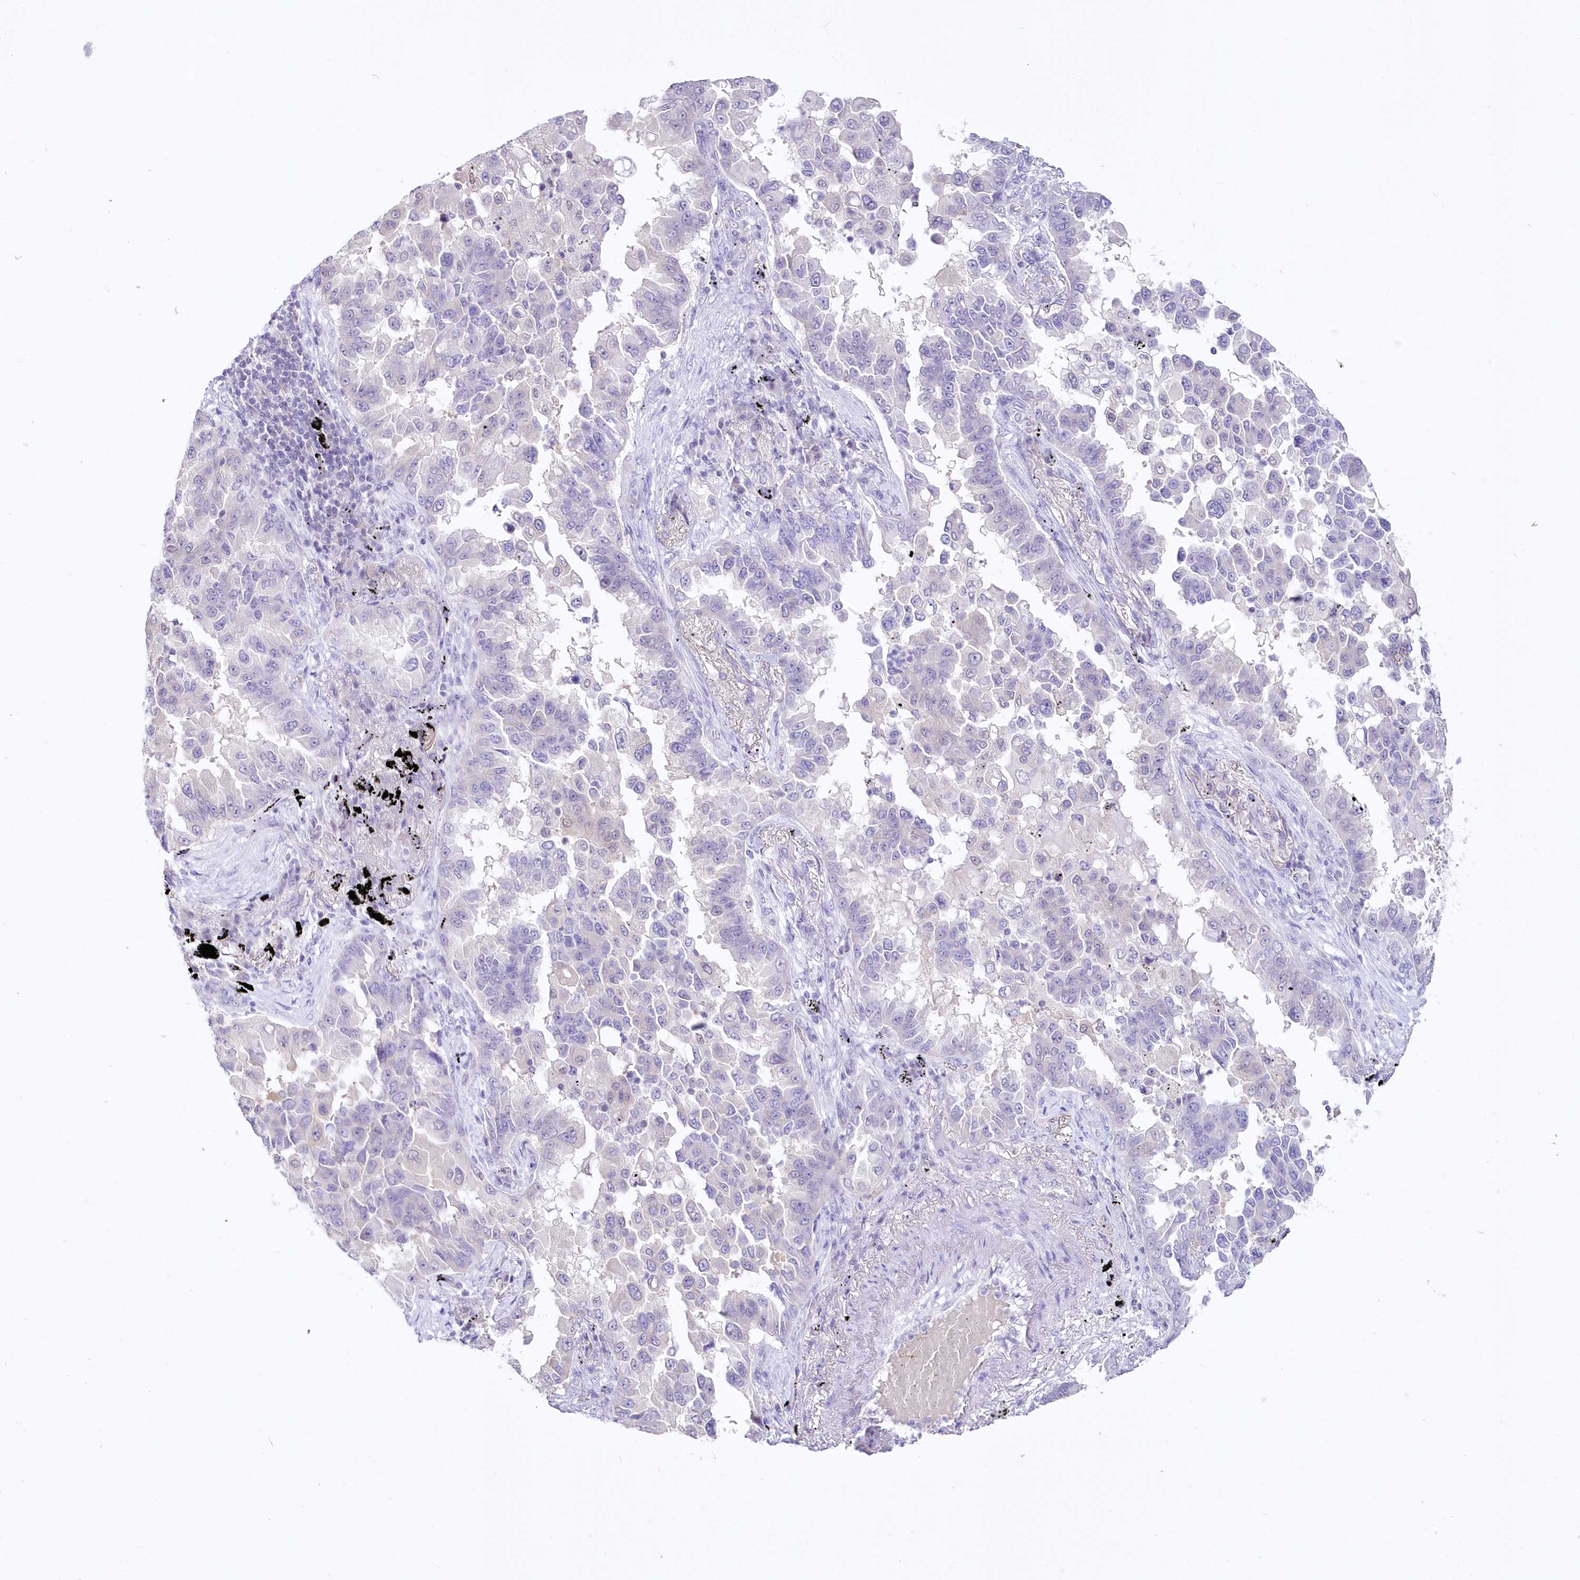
{"staining": {"intensity": "negative", "quantity": "none", "location": "none"}, "tissue": "lung cancer", "cell_type": "Tumor cells", "image_type": "cancer", "snomed": [{"axis": "morphology", "description": "Adenocarcinoma, NOS"}, {"axis": "topography", "description": "Lung"}], "caption": "A histopathology image of lung cancer (adenocarcinoma) stained for a protein displays no brown staining in tumor cells.", "gene": "UBA6", "patient": {"sex": "female", "age": 67}}